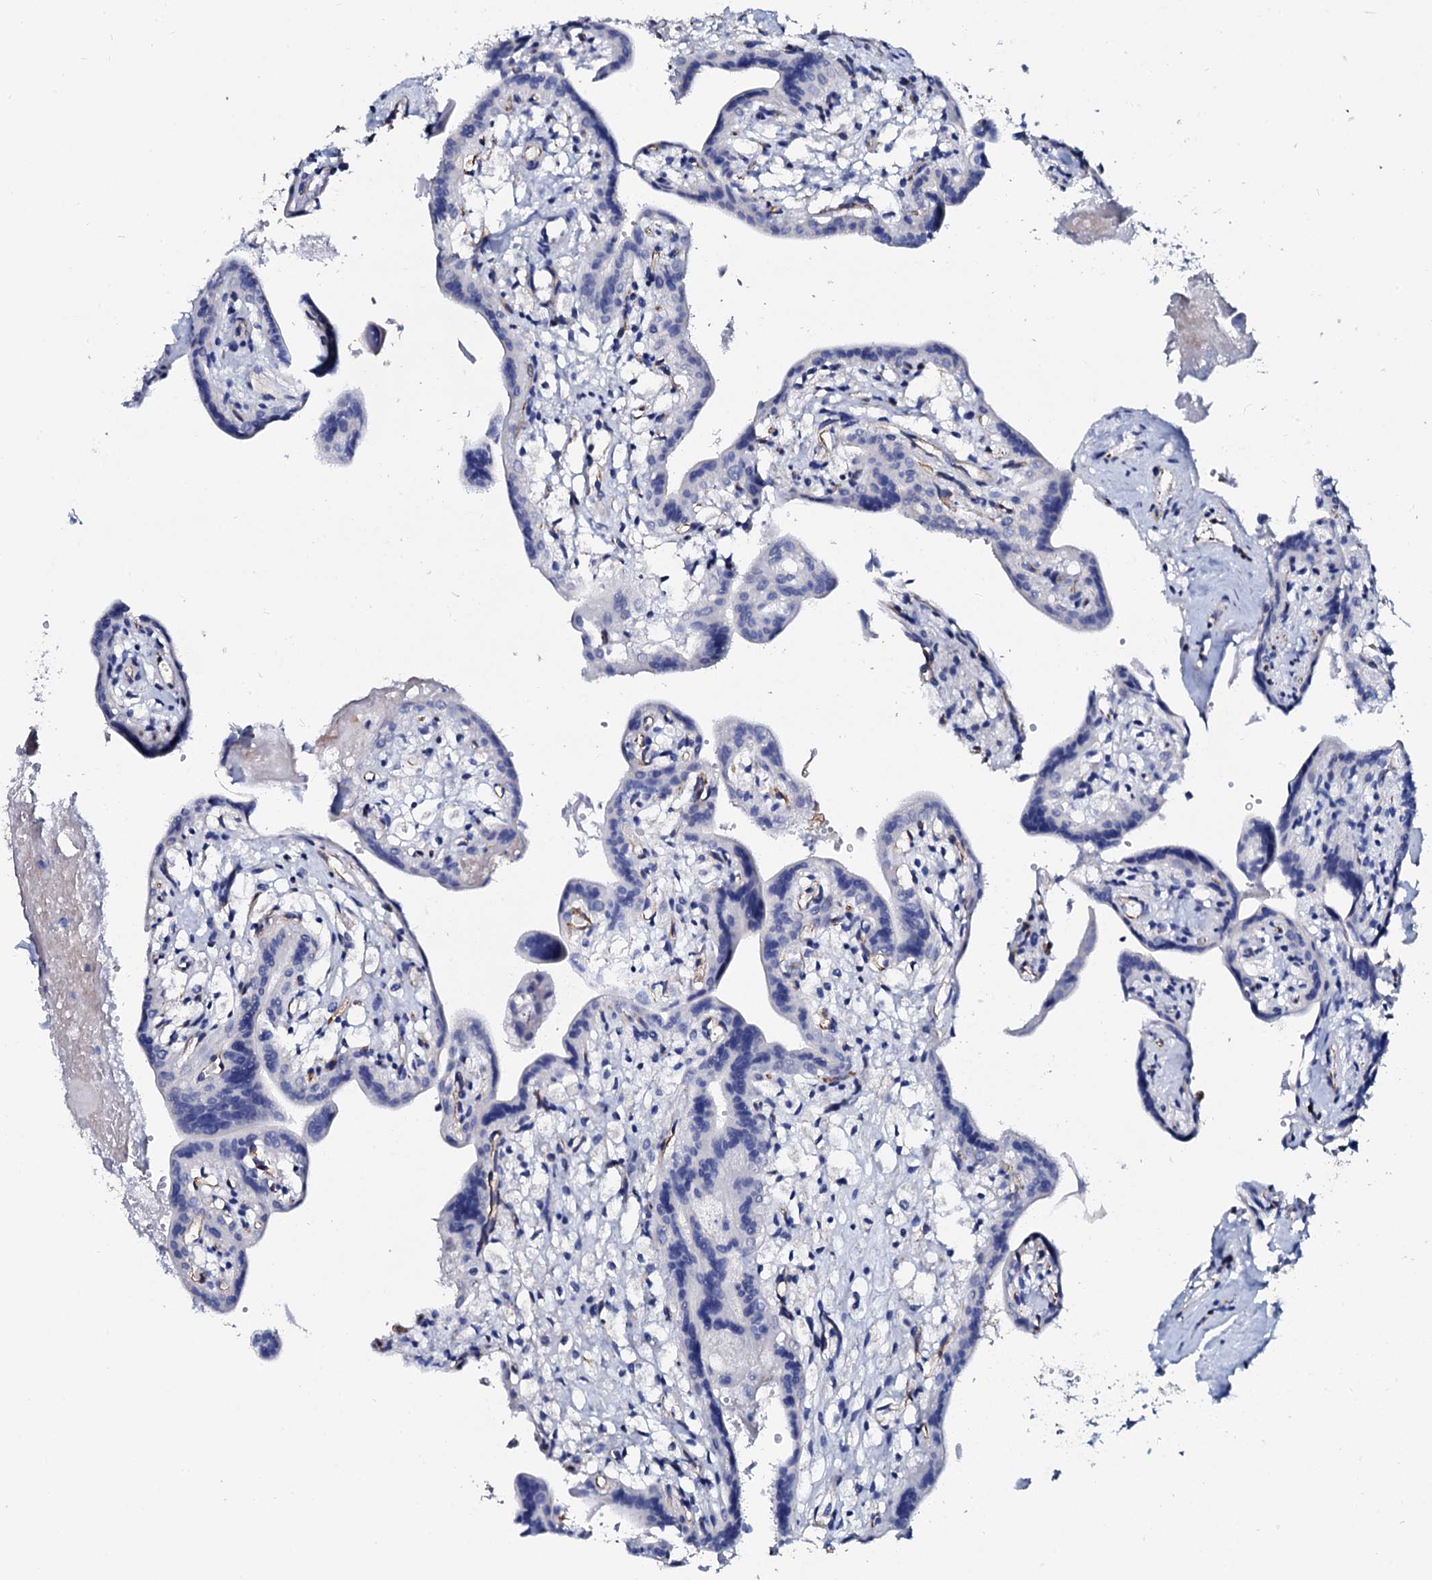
{"staining": {"intensity": "negative", "quantity": "none", "location": "none"}, "tissue": "placenta", "cell_type": "Decidual cells", "image_type": "normal", "snomed": [{"axis": "morphology", "description": "Normal tissue, NOS"}, {"axis": "topography", "description": "Placenta"}], "caption": "Immunohistochemistry of benign placenta reveals no positivity in decidual cells.", "gene": "GLB1L3", "patient": {"sex": "female", "age": 37}}